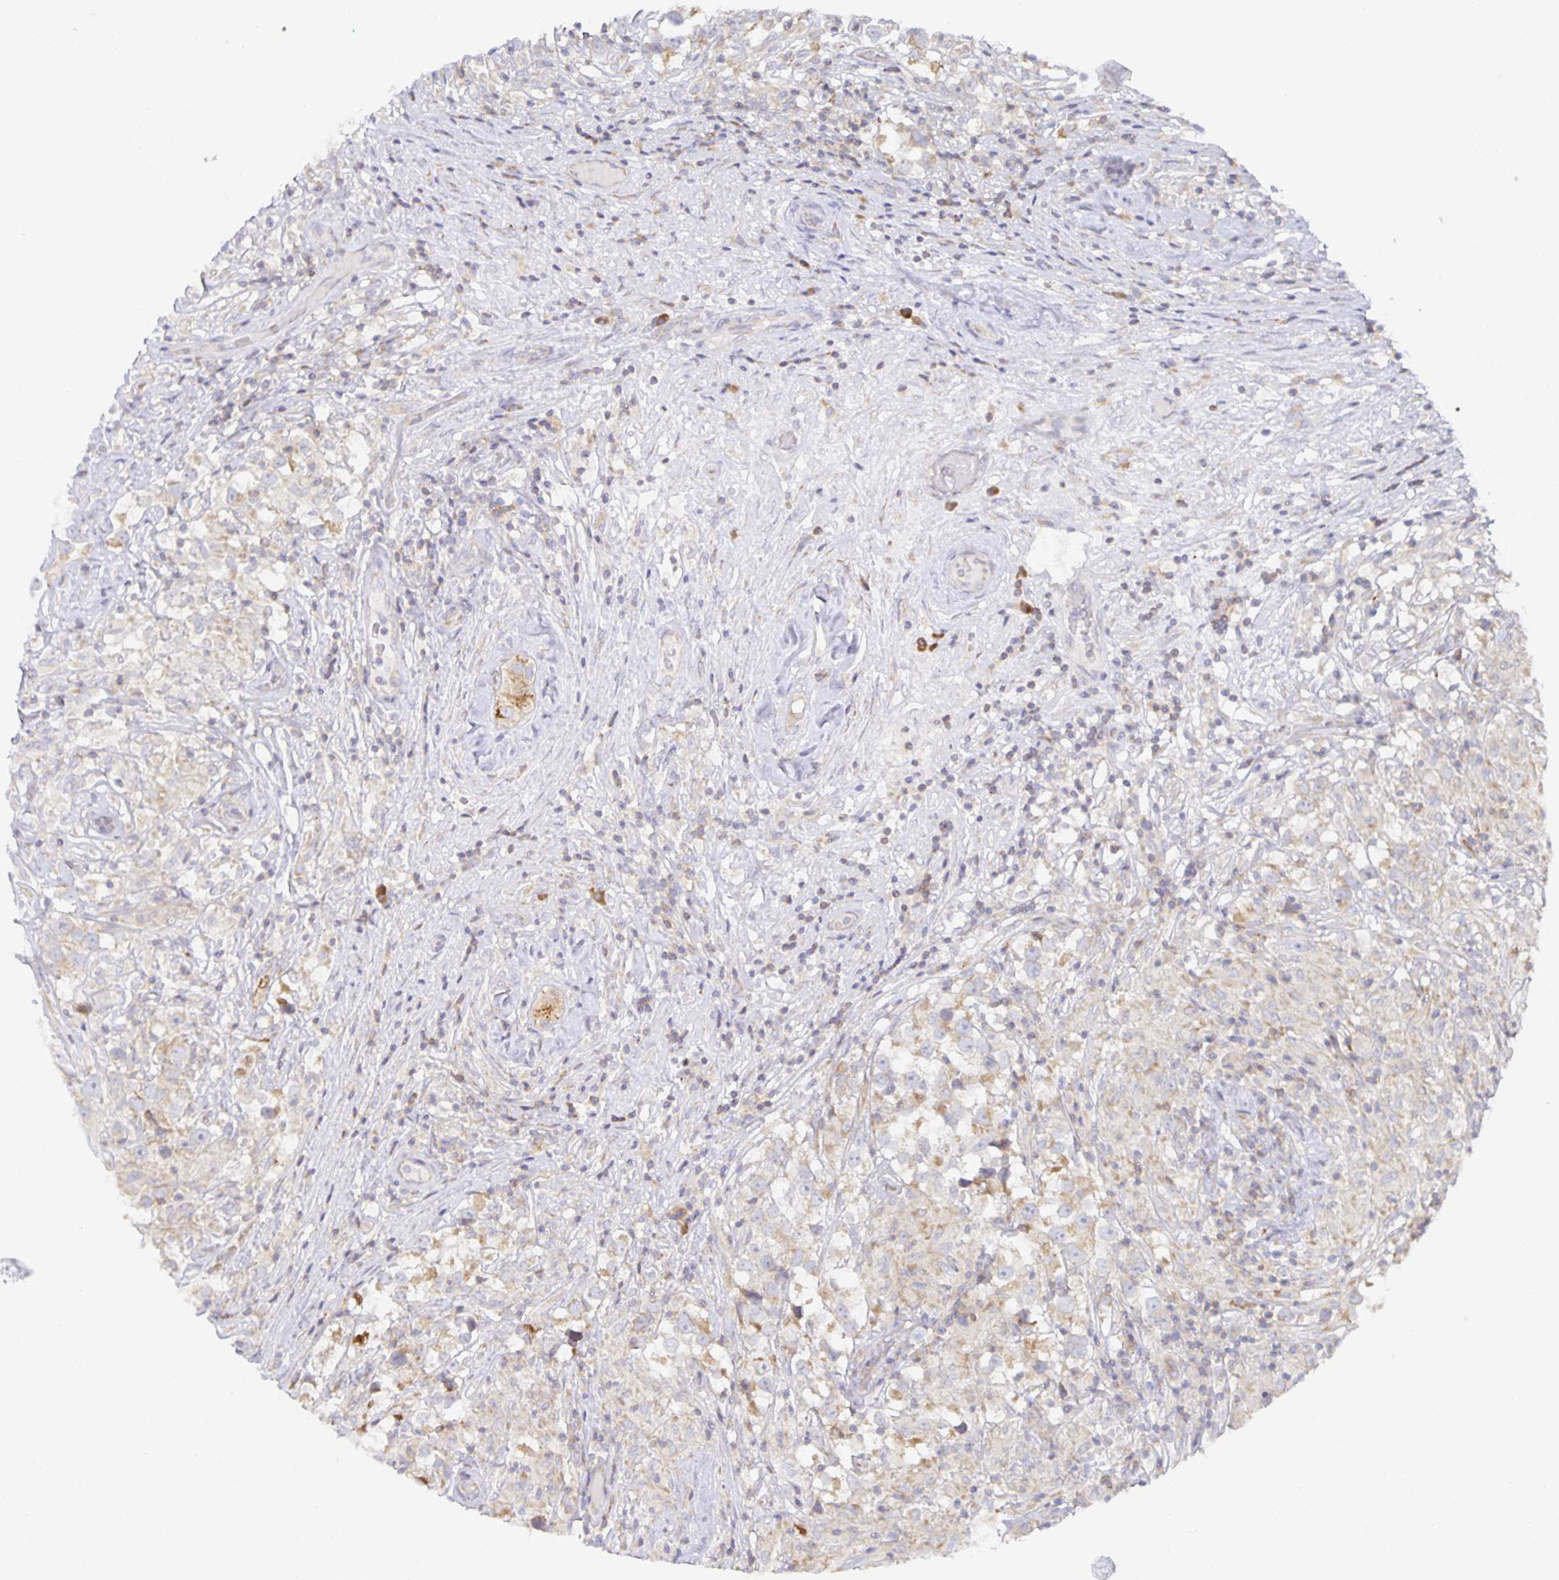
{"staining": {"intensity": "weak", "quantity": "25%-75%", "location": "cytoplasmic/membranous"}, "tissue": "testis cancer", "cell_type": "Tumor cells", "image_type": "cancer", "snomed": [{"axis": "morphology", "description": "Seminoma, NOS"}, {"axis": "topography", "description": "Testis"}], "caption": "Immunohistochemical staining of human testis seminoma demonstrates low levels of weak cytoplasmic/membranous protein staining in about 25%-75% of tumor cells.", "gene": "NOMO1", "patient": {"sex": "male", "age": 46}}